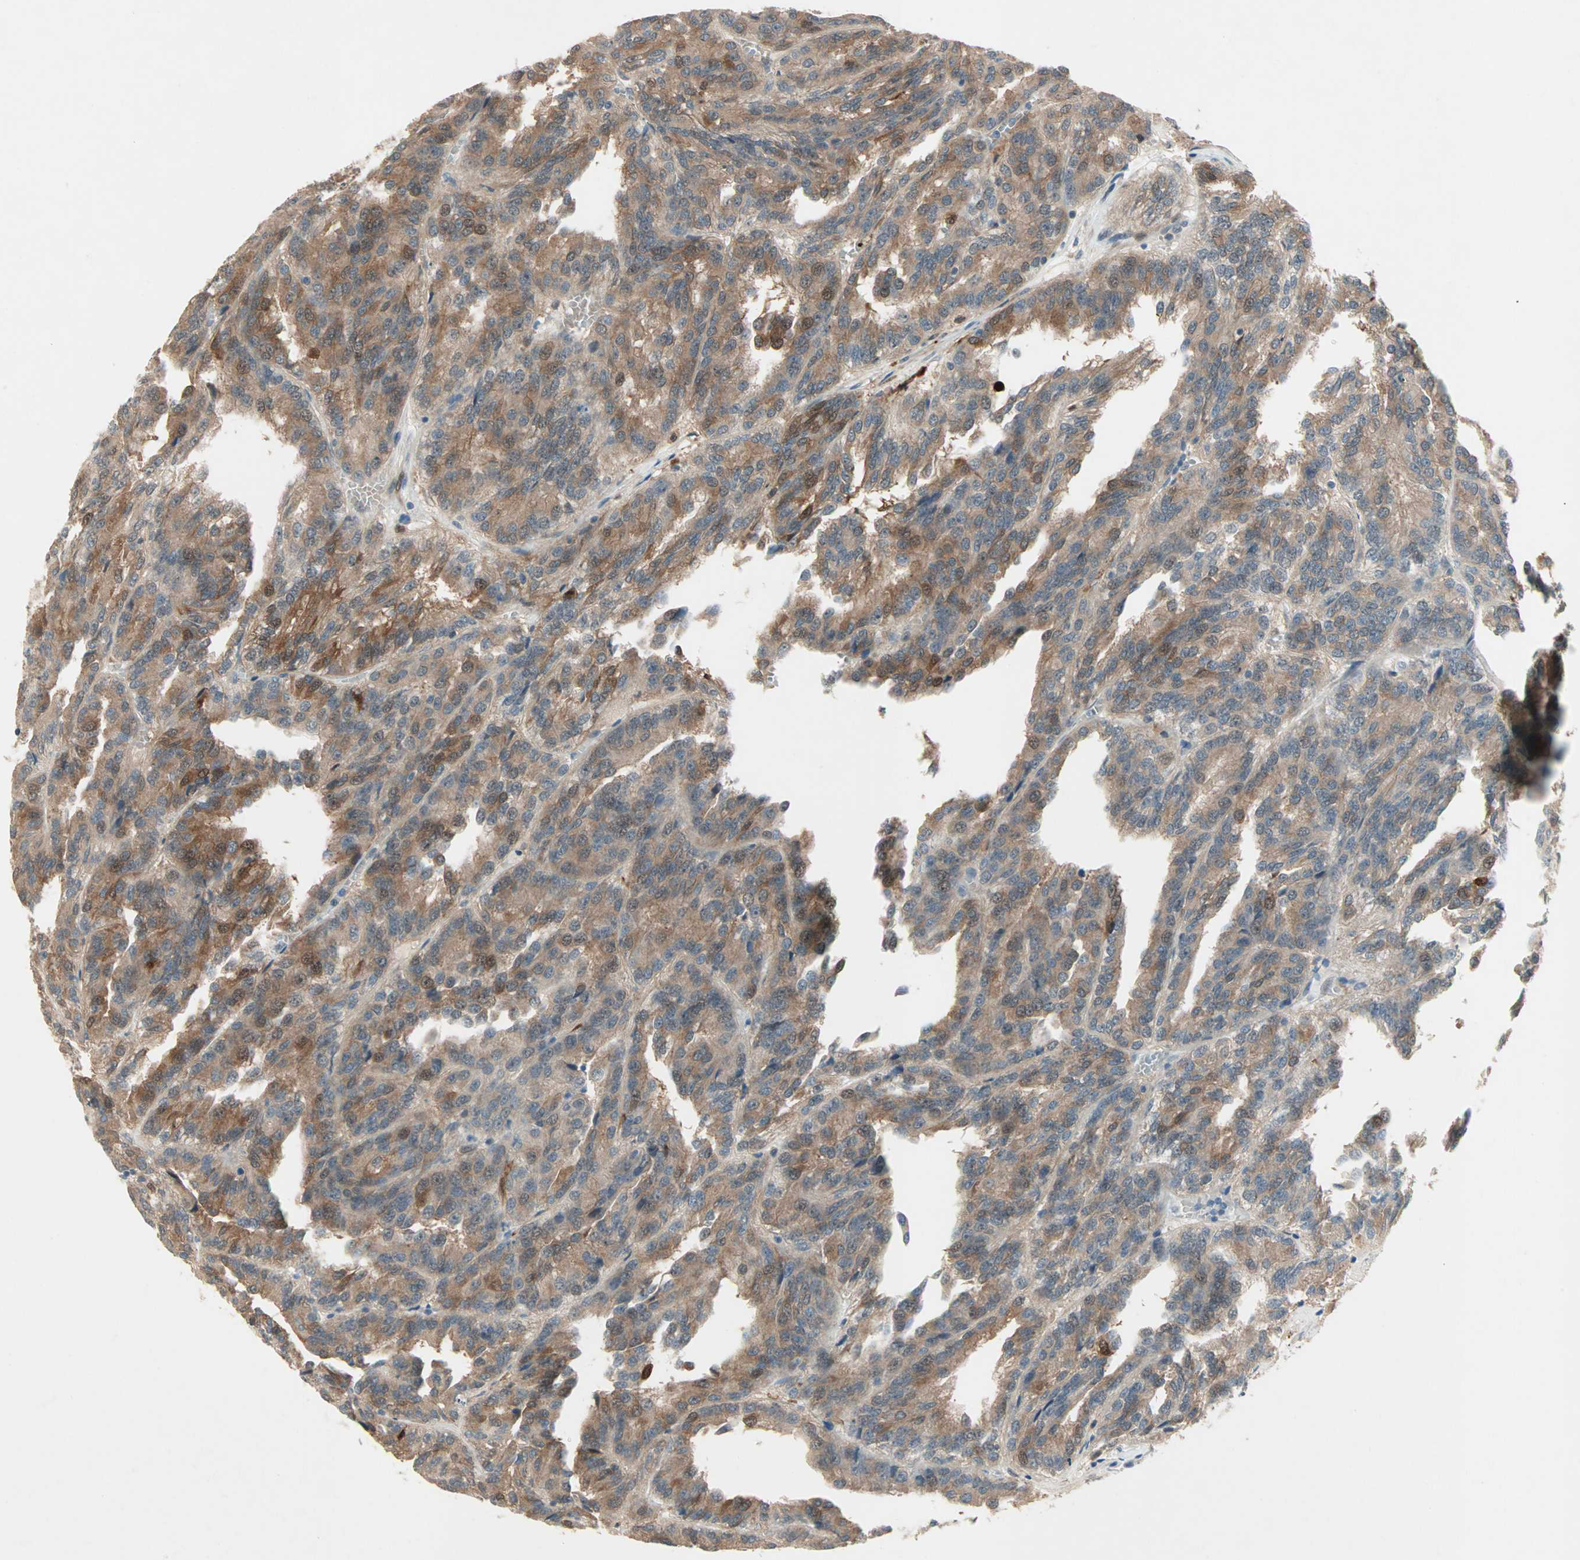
{"staining": {"intensity": "moderate", "quantity": ">75%", "location": "cytoplasmic/membranous,nuclear"}, "tissue": "renal cancer", "cell_type": "Tumor cells", "image_type": "cancer", "snomed": [{"axis": "morphology", "description": "Adenocarcinoma, NOS"}, {"axis": "topography", "description": "Kidney"}], "caption": "Approximately >75% of tumor cells in human adenocarcinoma (renal) exhibit moderate cytoplasmic/membranous and nuclear protein positivity as visualized by brown immunohistochemical staining.", "gene": "RTL6", "patient": {"sex": "male", "age": 46}}